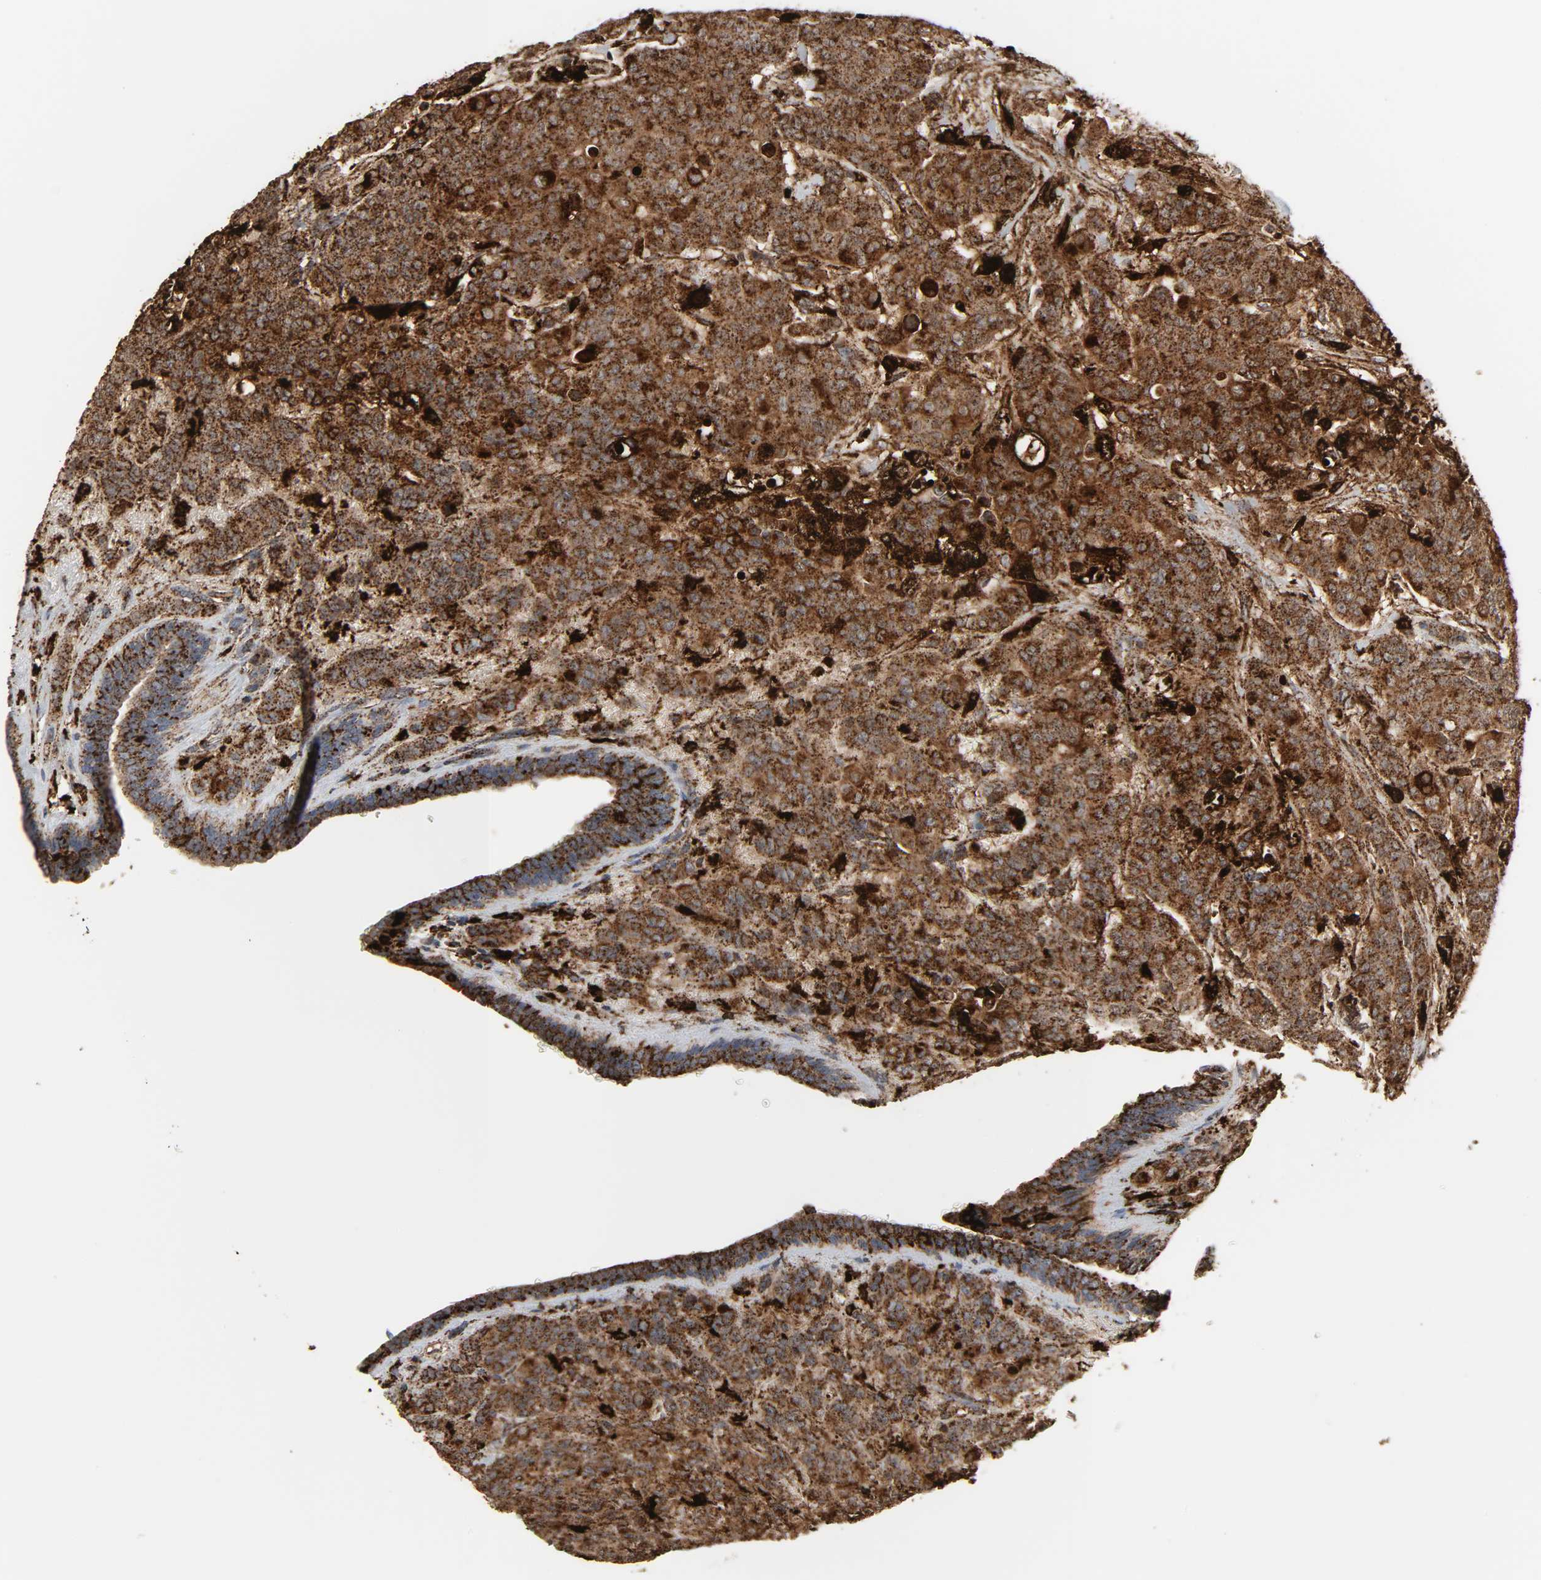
{"staining": {"intensity": "strong", "quantity": ">75%", "location": "cytoplasmic/membranous"}, "tissue": "breast cancer", "cell_type": "Tumor cells", "image_type": "cancer", "snomed": [{"axis": "morphology", "description": "Duct carcinoma"}, {"axis": "topography", "description": "Breast"}], "caption": "Immunohistochemical staining of intraductal carcinoma (breast) displays strong cytoplasmic/membranous protein staining in approximately >75% of tumor cells.", "gene": "PSAP", "patient": {"sex": "female", "age": 40}}